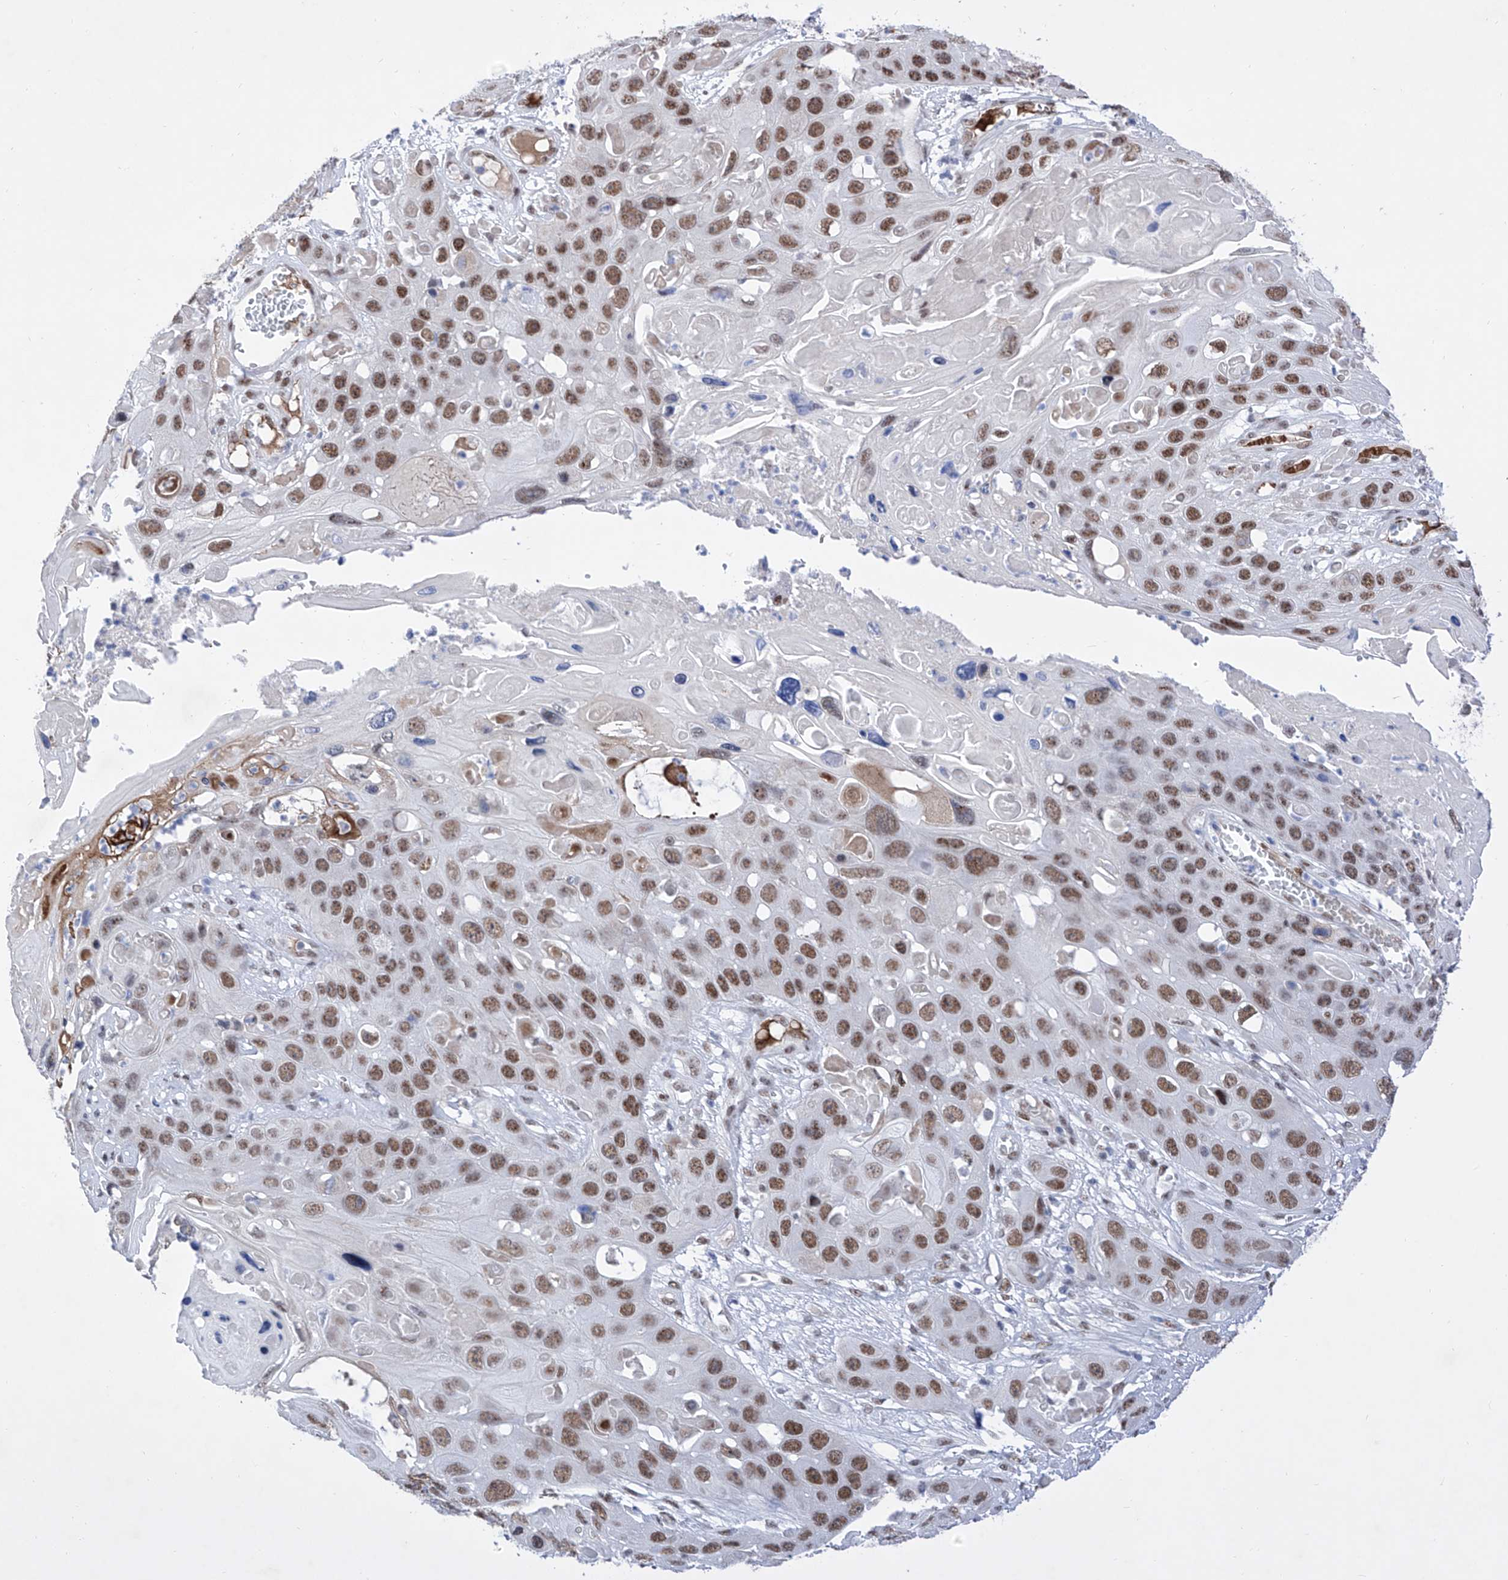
{"staining": {"intensity": "moderate", "quantity": ">75%", "location": "nuclear"}, "tissue": "skin cancer", "cell_type": "Tumor cells", "image_type": "cancer", "snomed": [{"axis": "morphology", "description": "Squamous cell carcinoma, NOS"}, {"axis": "topography", "description": "Skin"}], "caption": "High-magnification brightfield microscopy of skin squamous cell carcinoma stained with DAB (brown) and counterstained with hematoxylin (blue). tumor cells exhibit moderate nuclear positivity is seen in about>75% of cells.", "gene": "ATN1", "patient": {"sex": "male", "age": 55}}